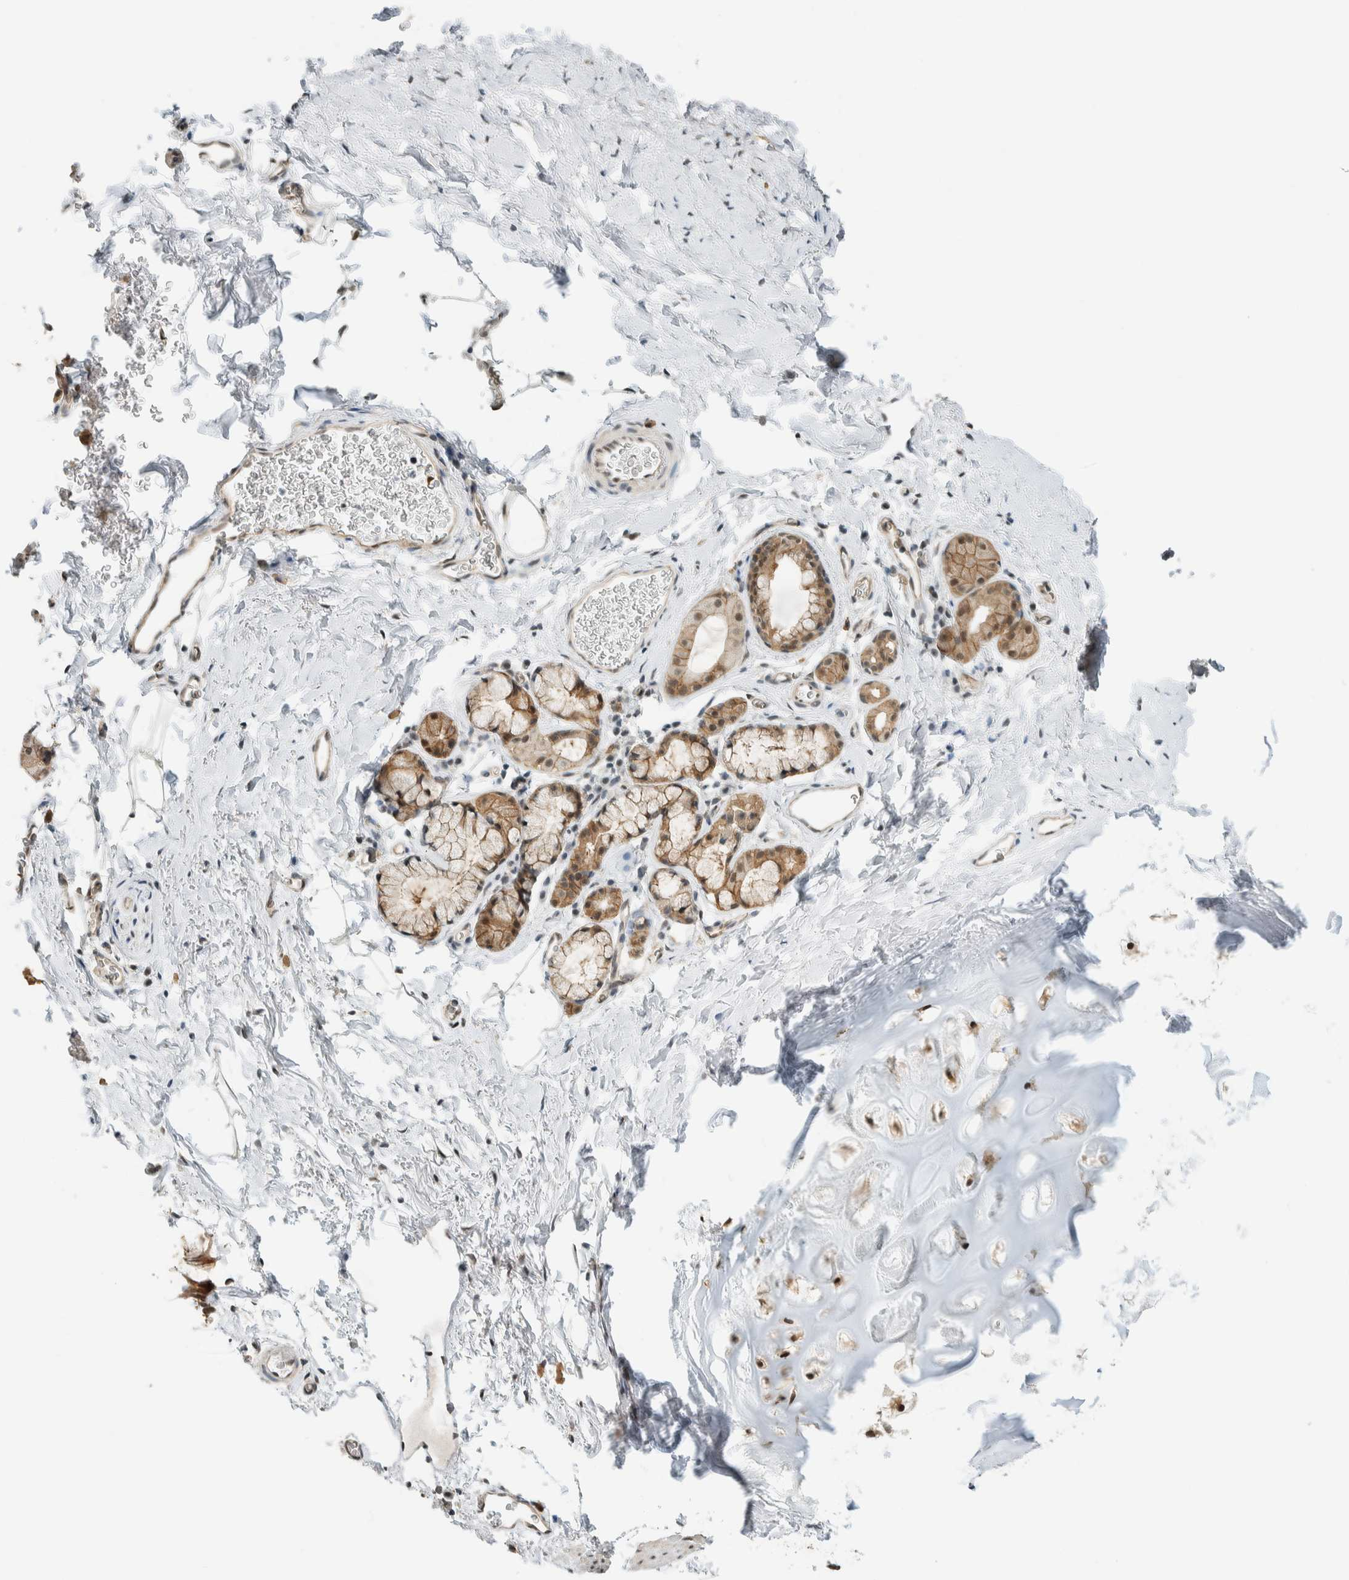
{"staining": {"intensity": "moderate", "quantity": ">75%", "location": "cytoplasmic/membranous,nuclear"}, "tissue": "bronchus", "cell_type": "Respiratory epithelial cells", "image_type": "normal", "snomed": [{"axis": "morphology", "description": "Normal tissue, NOS"}, {"axis": "topography", "description": "Cartilage tissue"}, {"axis": "topography", "description": "Bronchus"}], "caption": "The histopathology image displays a brown stain indicating the presence of a protein in the cytoplasmic/membranous,nuclear of respiratory epithelial cells in bronchus. (DAB (3,3'-diaminobenzidine) IHC, brown staining for protein, blue staining for nuclei).", "gene": "NIBAN2", "patient": {"sex": "female", "age": 53}}